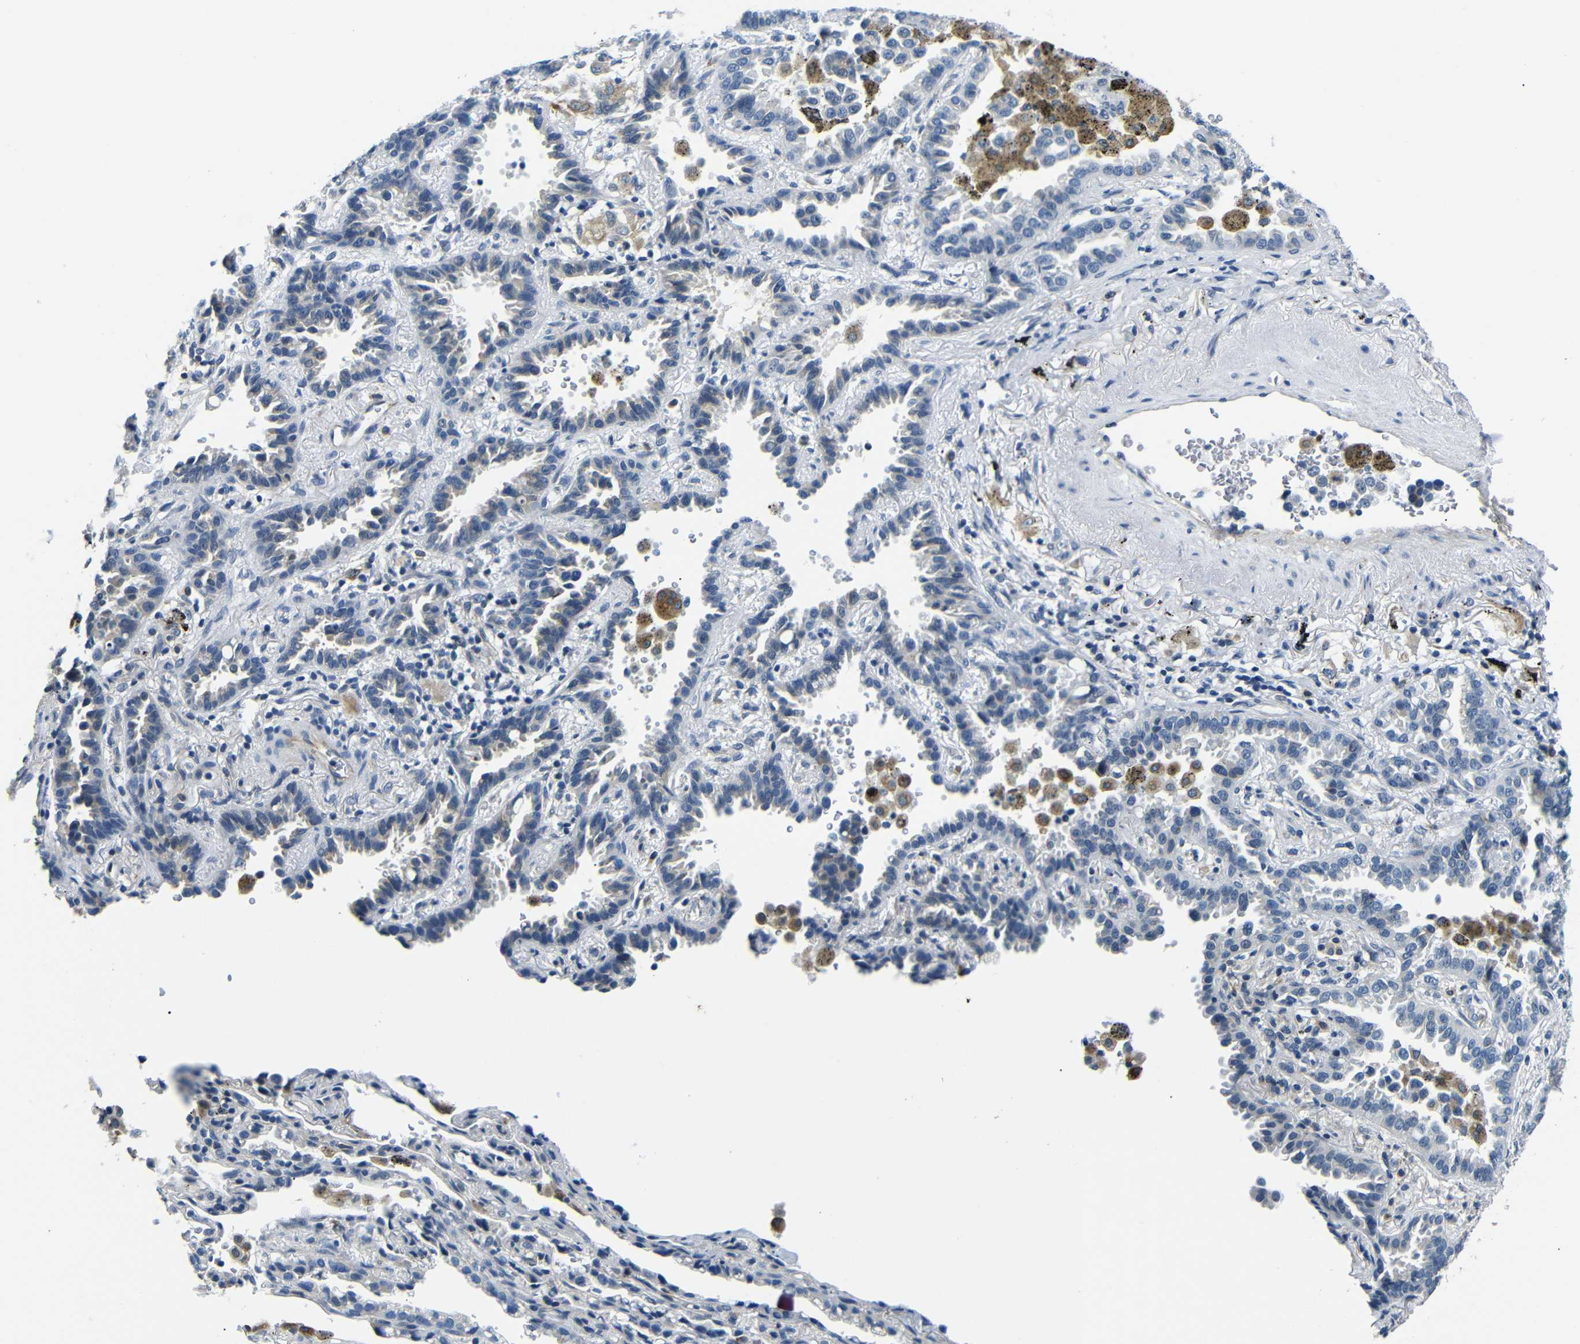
{"staining": {"intensity": "negative", "quantity": "none", "location": "none"}, "tissue": "lung cancer", "cell_type": "Tumor cells", "image_type": "cancer", "snomed": [{"axis": "morphology", "description": "Normal tissue, NOS"}, {"axis": "morphology", "description": "Adenocarcinoma, NOS"}, {"axis": "topography", "description": "Lung"}], "caption": "IHC image of neoplastic tissue: human lung adenocarcinoma stained with DAB (3,3'-diaminobenzidine) reveals no significant protein expression in tumor cells.", "gene": "TAFA1", "patient": {"sex": "male", "age": 59}}